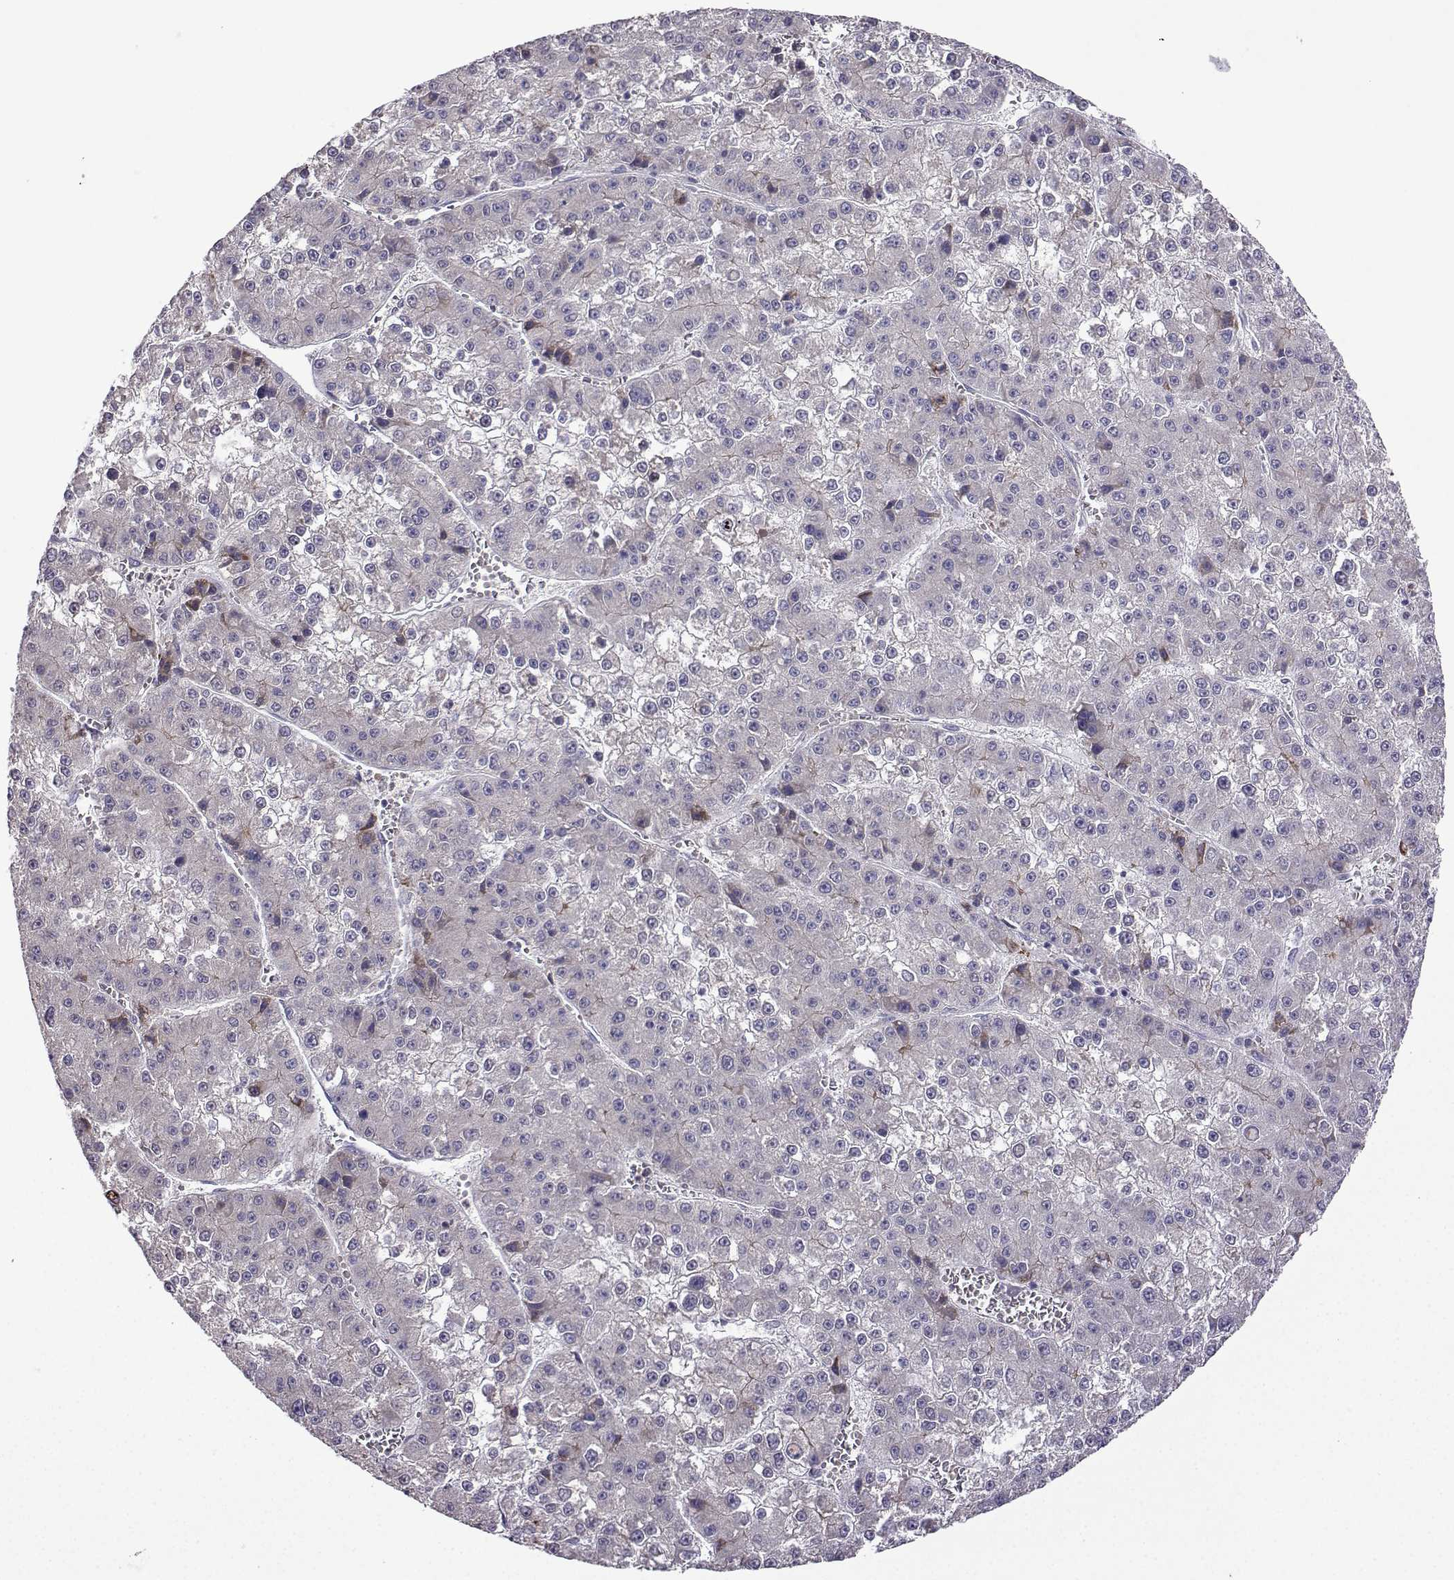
{"staining": {"intensity": "negative", "quantity": "none", "location": "none"}, "tissue": "liver cancer", "cell_type": "Tumor cells", "image_type": "cancer", "snomed": [{"axis": "morphology", "description": "Carcinoma, Hepatocellular, NOS"}, {"axis": "topography", "description": "Liver"}], "caption": "This histopathology image is of liver cancer stained with immunohistochemistry (IHC) to label a protein in brown with the nuclei are counter-stained blue. There is no positivity in tumor cells. (DAB immunohistochemistry (IHC) with hematoxylin counter stain).", "gene": "FCAMR", "patient": {"sex": "female", "age": 73}}